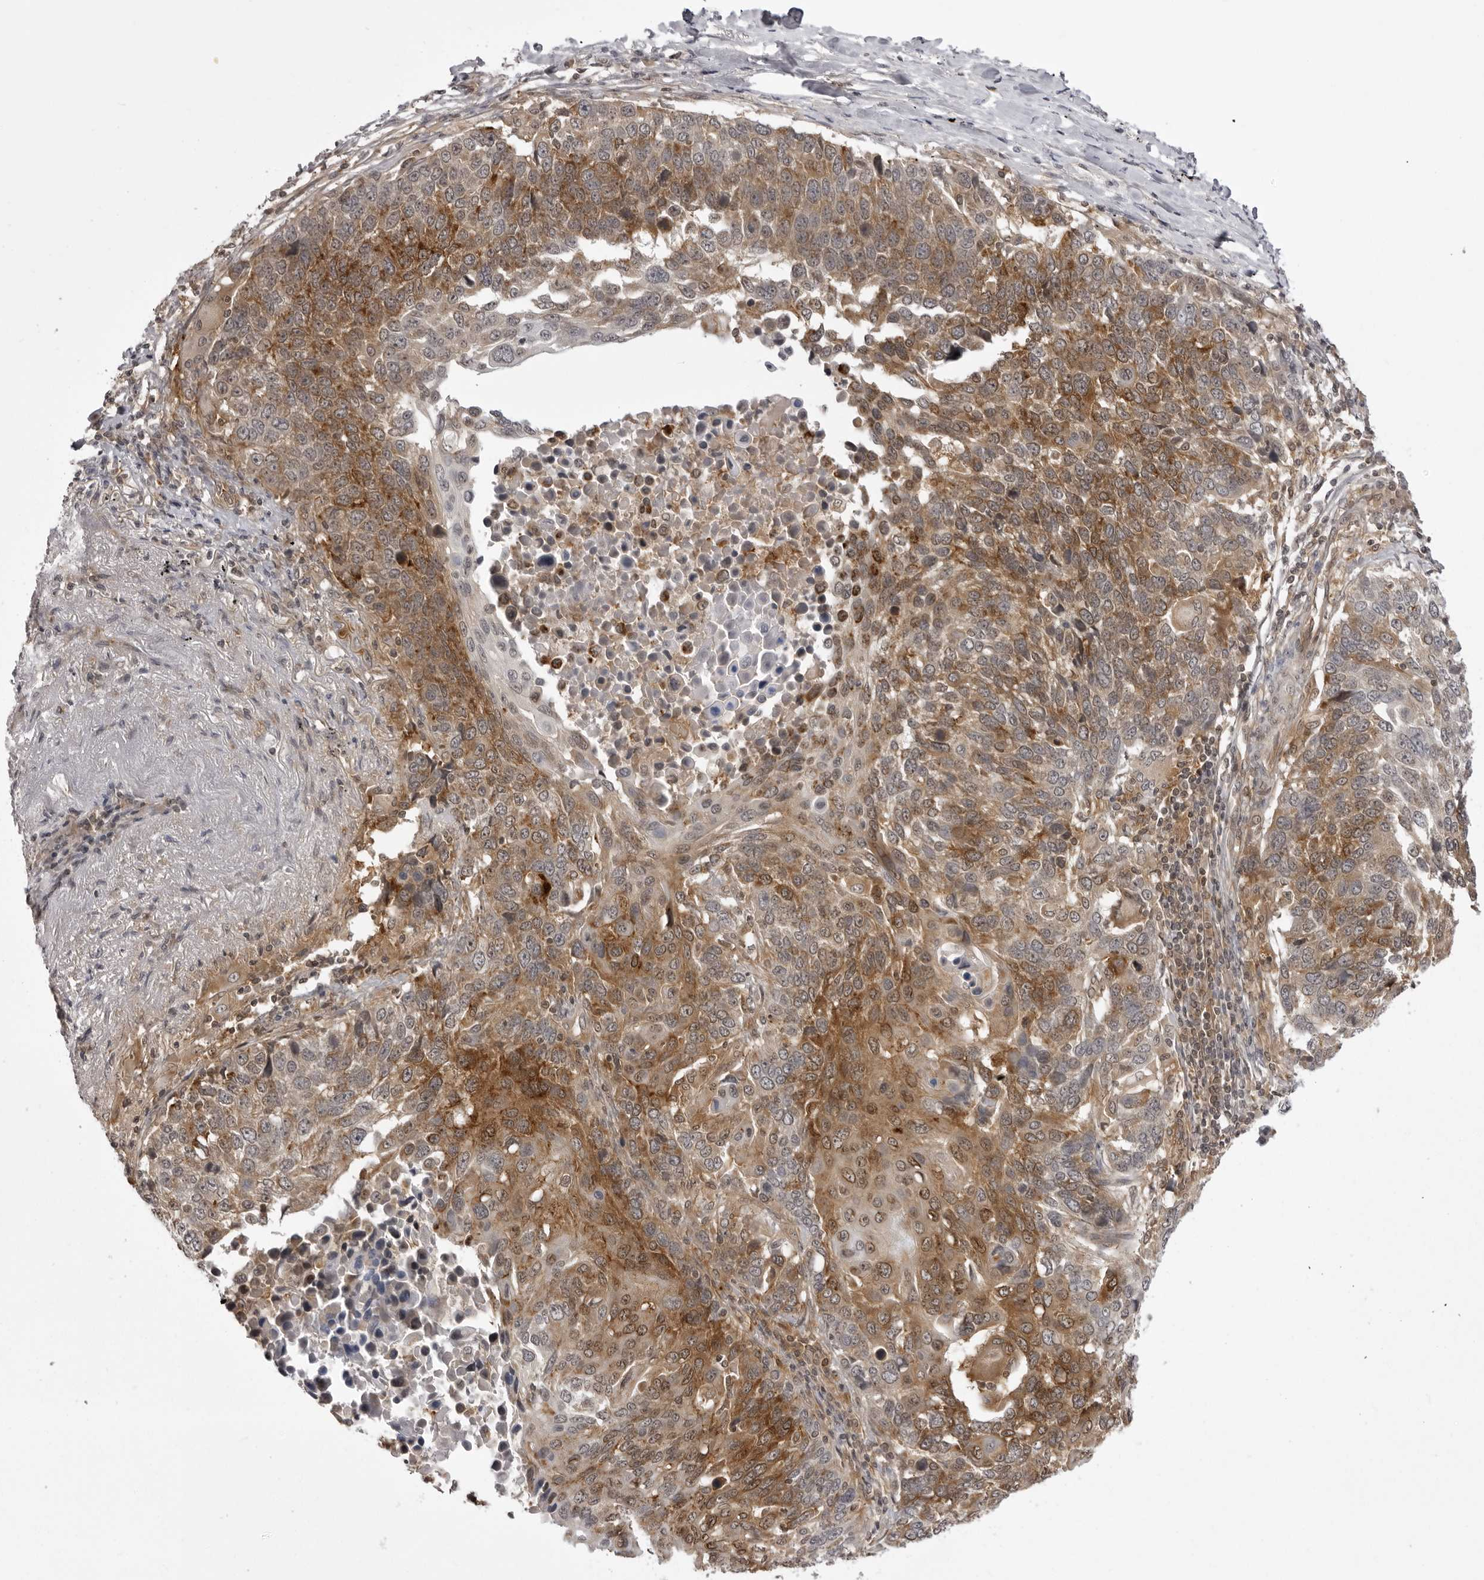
{"staining": {"intensity": "moderate", "quantity": ">75%", "location": "cytoplasmic/membranous,nuclear"}, "tissue": "lung cancer", "cell_type": "Tumor cells", "image_type": "cancer", "snomed": [{"axis": "morphology", "description": "Squamous cell carcinoma, NOS"}, {"axis": "topography", "description": "Lung"}], "caption": "A brown stain shows moderate cytoplasmic/membranous and nuclear staining of a protein in human lung cancer (squamous cell carcinoma) tumor cells.", "gene": "USP43", "patient": {"sex": "male", "age": 66}}